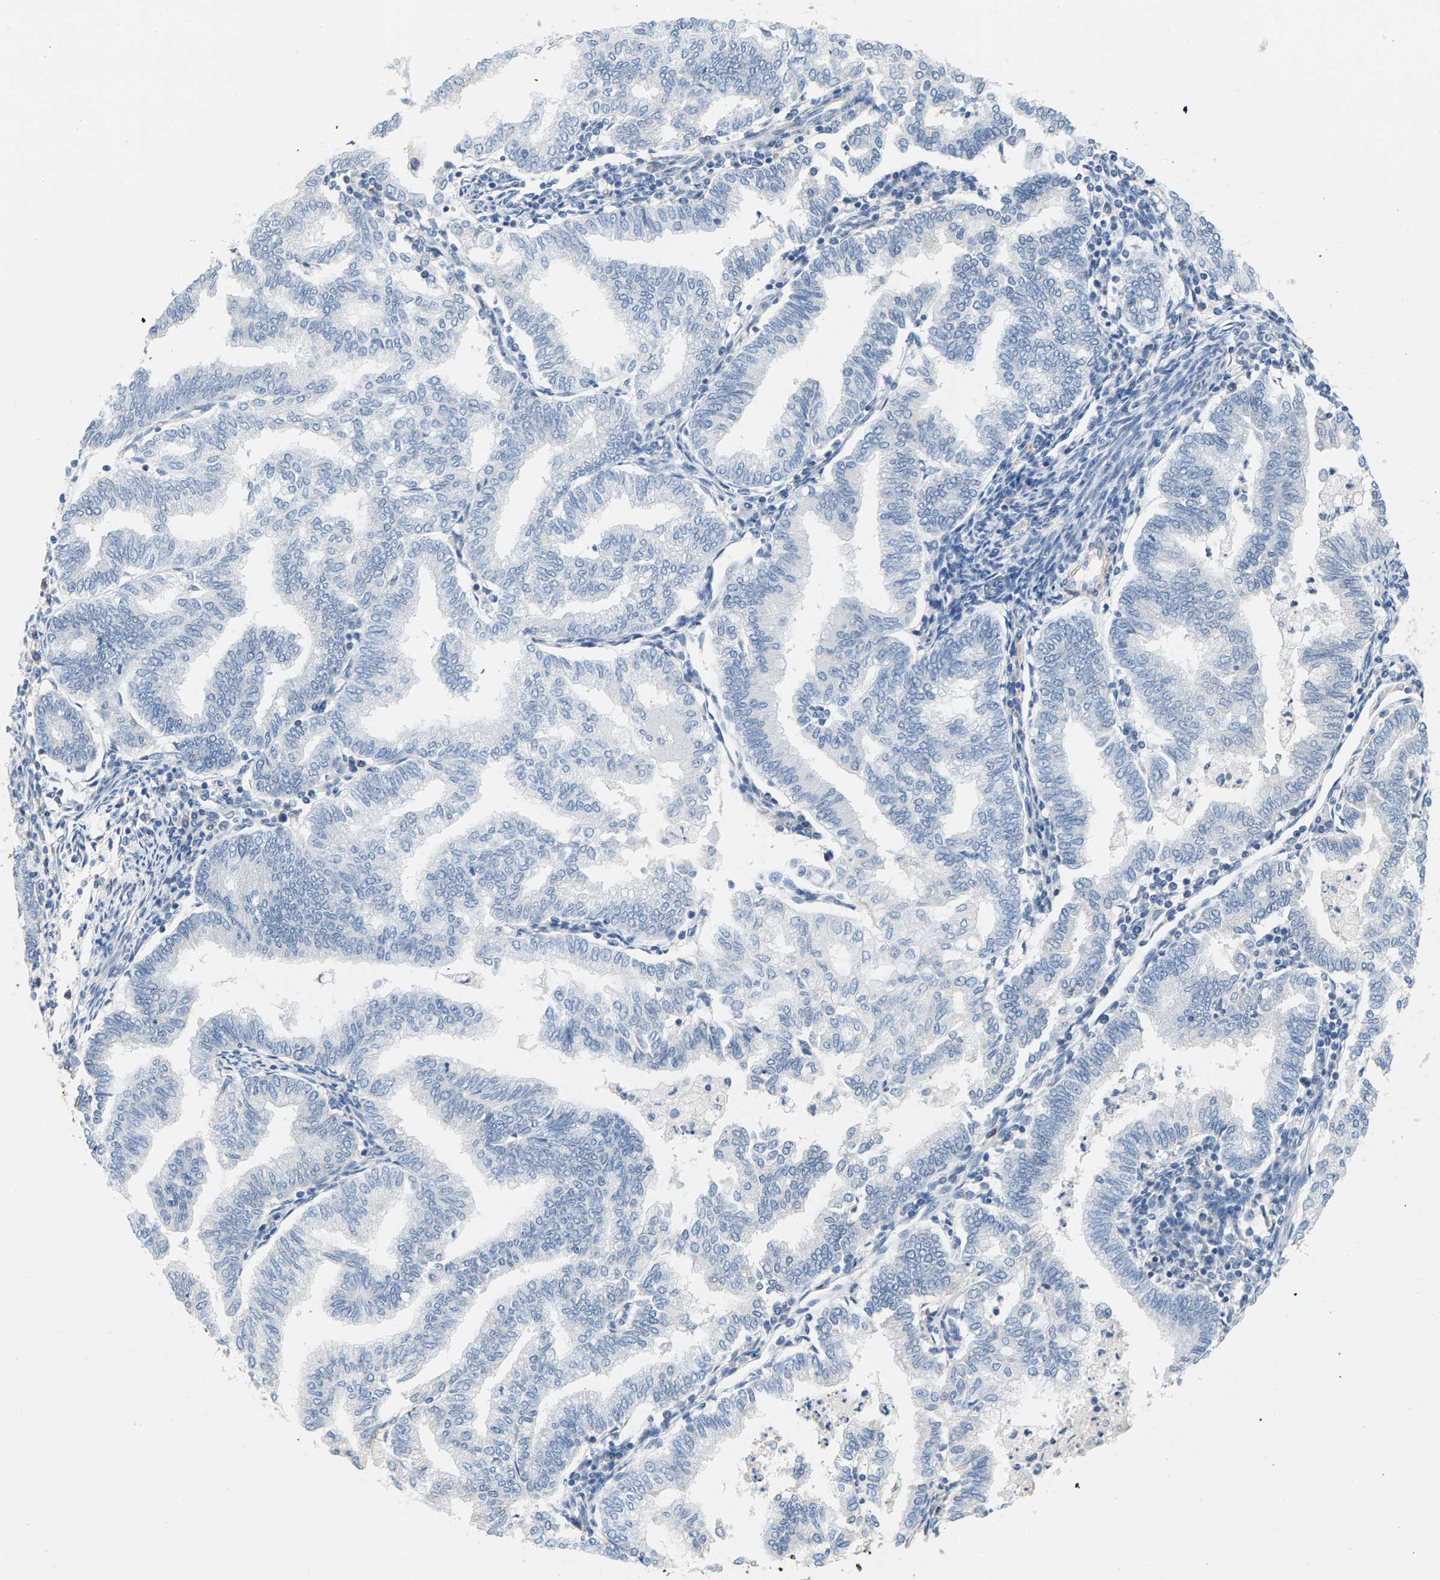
{"staining": {"intensity": "moderate", "quantity": "<25%", "location": "cytoplasmic/membranous"}, "tissue": "endometrial cancer", "cell_type": "Tumor cells", "image_type": "cancer", "snomed": [{"axis": "morphology", "description": "Polyp, NOS"}, {"axis": "morphology", "description": "Adenocarcinoma, NOS"}, {"axis": "morphology", "description": "Adenoma, NOS"}, {"axis": "topography", "description": "Endometrium"}], "caption": "Immunohistochemistry micrograph of polyp (endometrial) stained for a protein (brown), which exhibits low levels of moderate cytoplasmic/membranous staining in approximately <25% of tumor cells.", "gene": "SHMT2", "patient": {"sex": "female", "age": 79}}